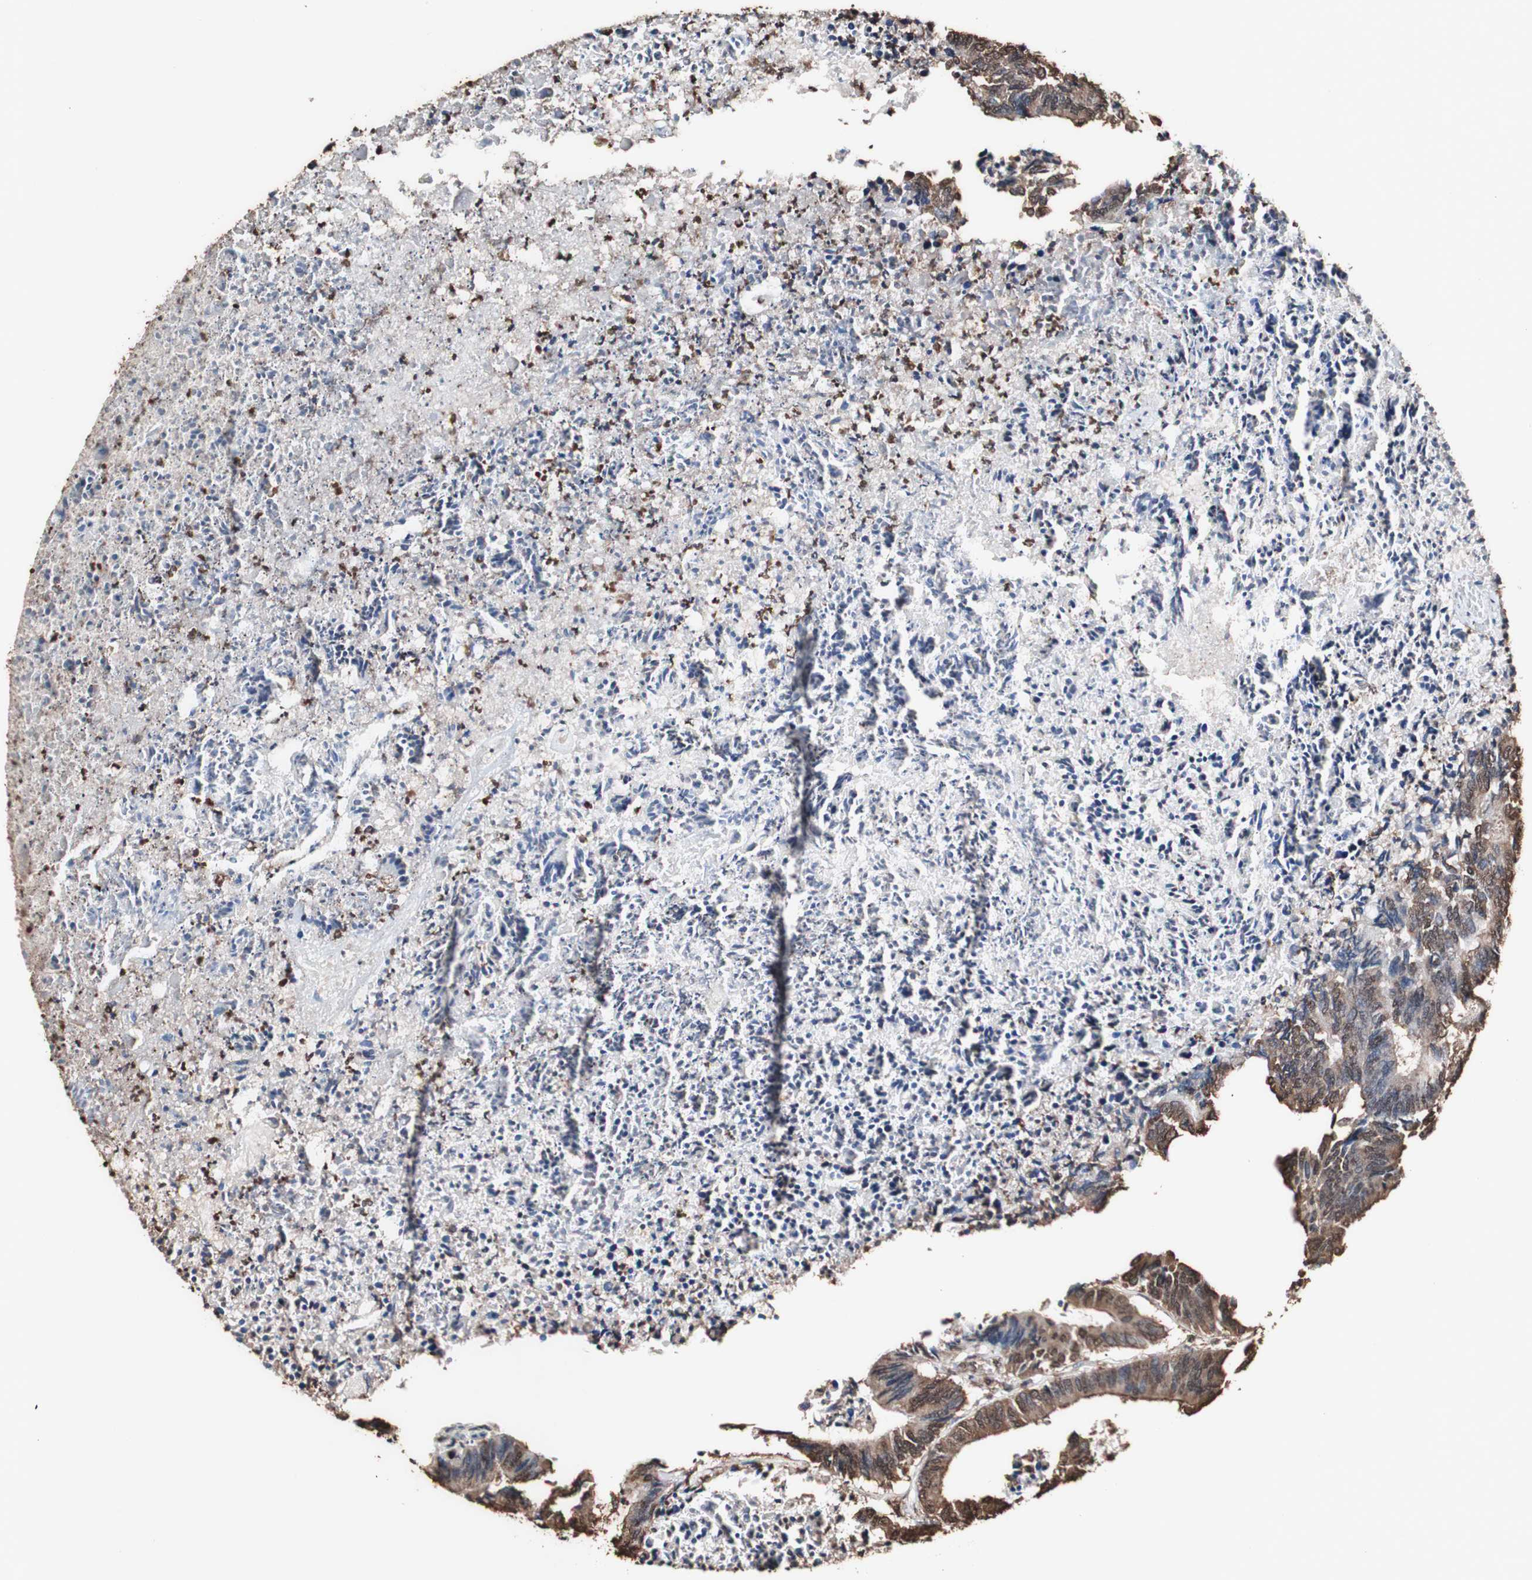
{"staining": {"intensity": "moderate", "quantity": ">75%", "location": "cytoplasmic/membranous,nuclear"}, "tissue": "colorectal cancer", "cell_type": "Tumor cells", "image_type": "cancer", "snomed": [{"axis": "morphology", "description": "Adenocarcinoma, NOS"}, {"axis": "topography", "description": "Rectum"}], "caption": "Immunohistochemical staining of colorectal adenocarcinoma shows medium levels of moderate cytoplasmic/membranous and nuclear protein staining in approximately >75% of tumor cells.", "gene": "PIDD1", "patient": {"sex": "male", "age": 63}}